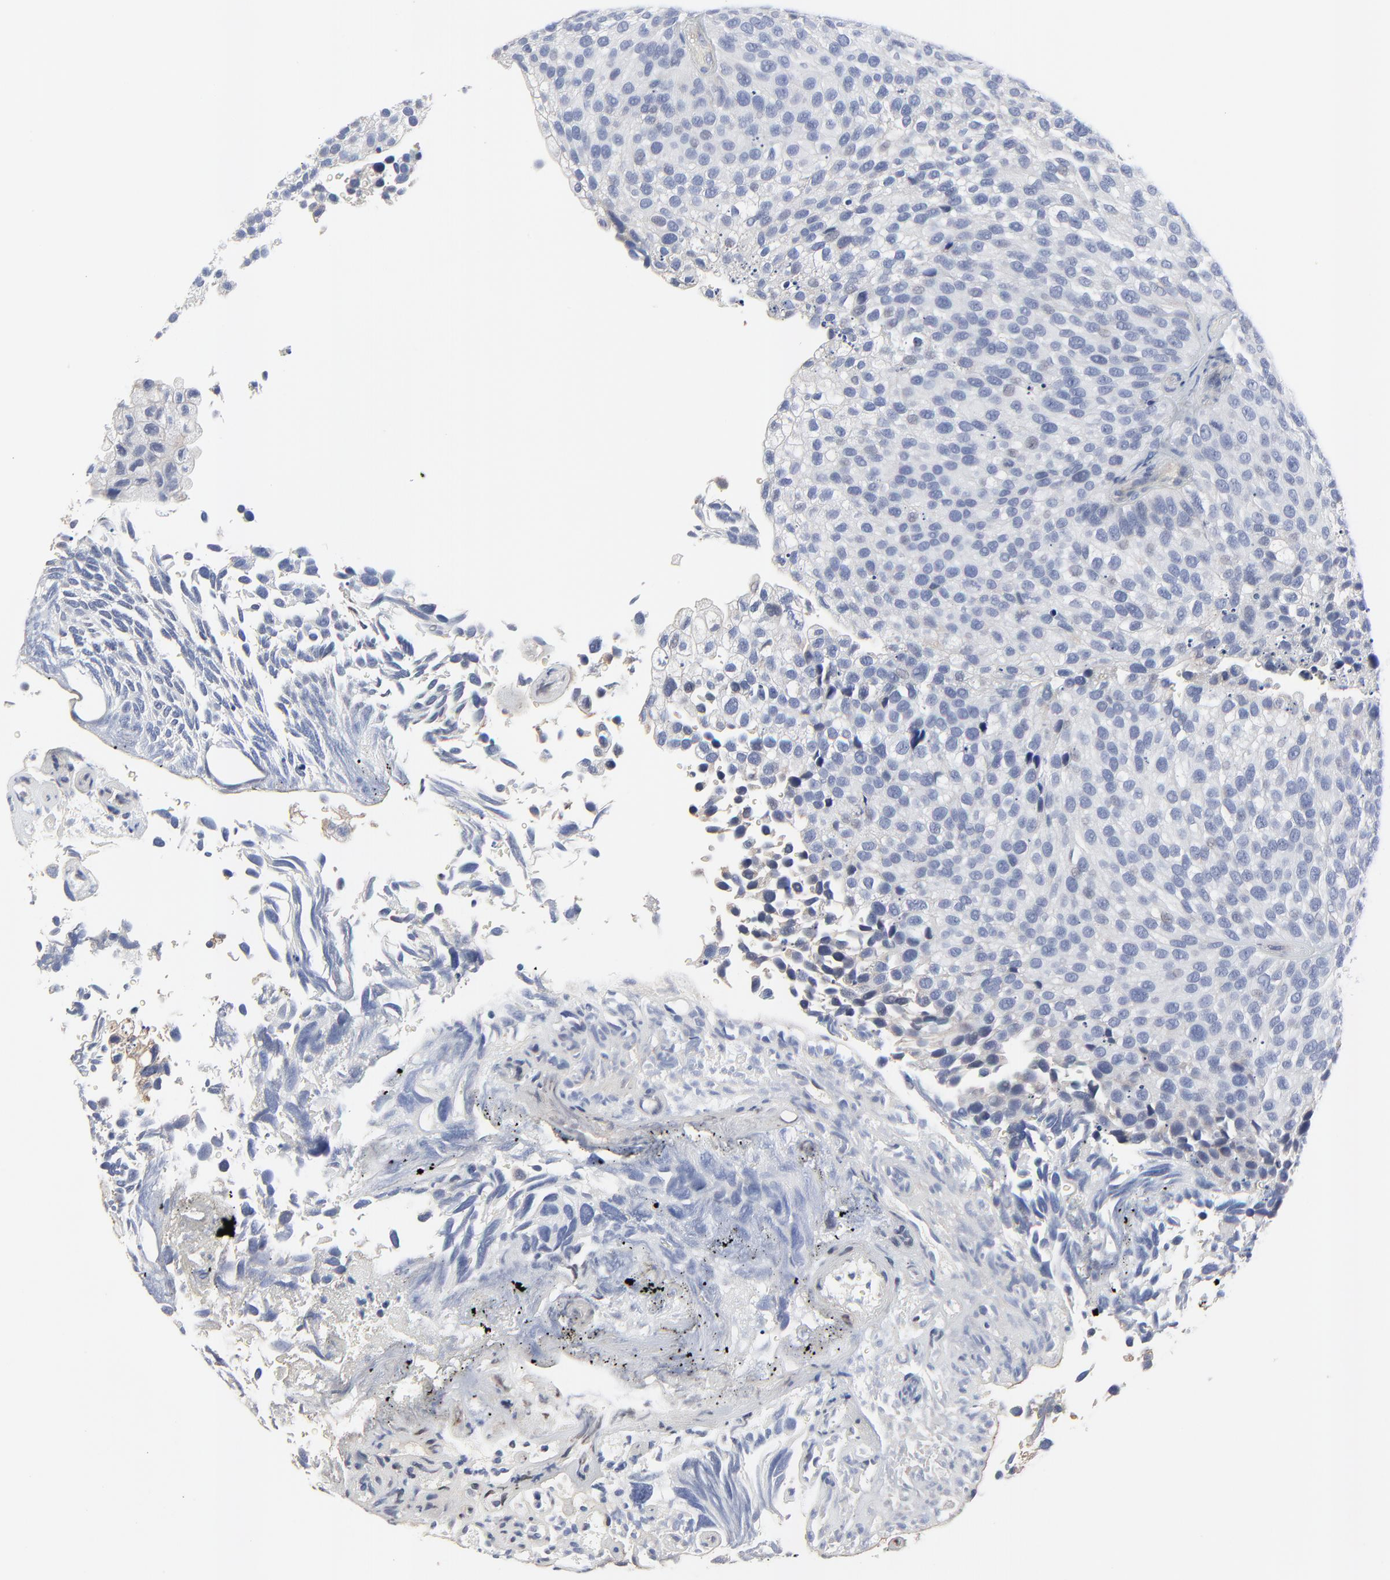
{"staining": {"intensity": "negative", "quantity": "none", "location": "none"}, "tissue": "urothelial cancer", "cell_type": "Tumor cells", "image_type": "cancer", "snomed": [{"axis": "morphology", "description": "Urothelial carcinoma, High grade"}, {"axis": "topography", "description": "Urinary bladder"}], "caption": "DAB immunohistochemical staining of high-grade urothelial carcinoma demonstrates no significant positivity in tumor cells. Nuclei are stained in blue.", "gene": "NXF3", "patient": {"sex": "male", "age": 72}}